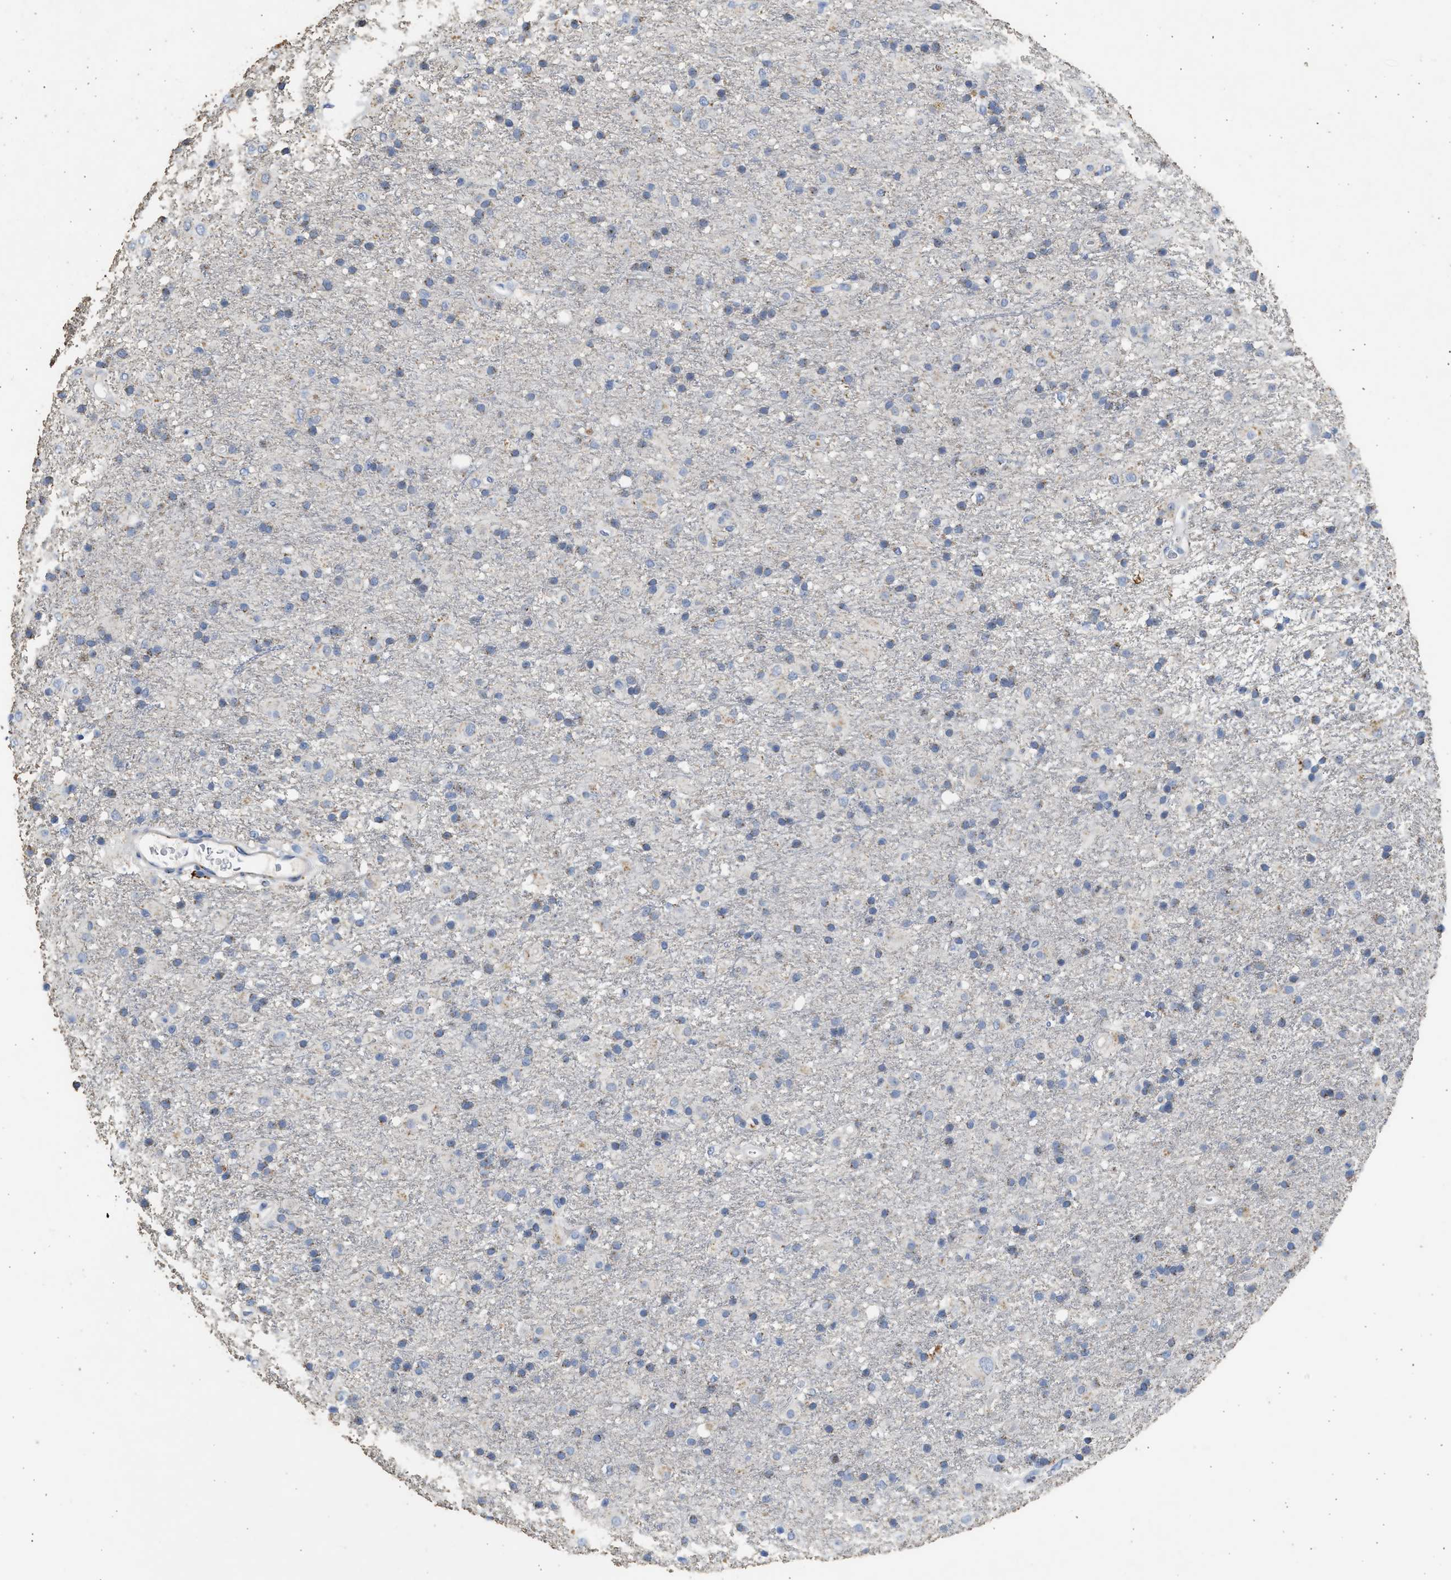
{"staining": {"intensity": "weak", "quantity": "<25%", "location": "cytoplasmic/membranous"}, "tissue": "glioma", "cell_type": "Tumor cells", "image_type": "cancer", "snomed": [{"axis": "morphology", "description": "Glioma, malignant, Low grade"}, {"axis": "topography", "description": "Brain"}], "caption": "Tumor cells show no significant protein positivity in low-grade glioma (malignant).", "gene": "IPO8", "patient": {"sex": "male", "age": 65}}